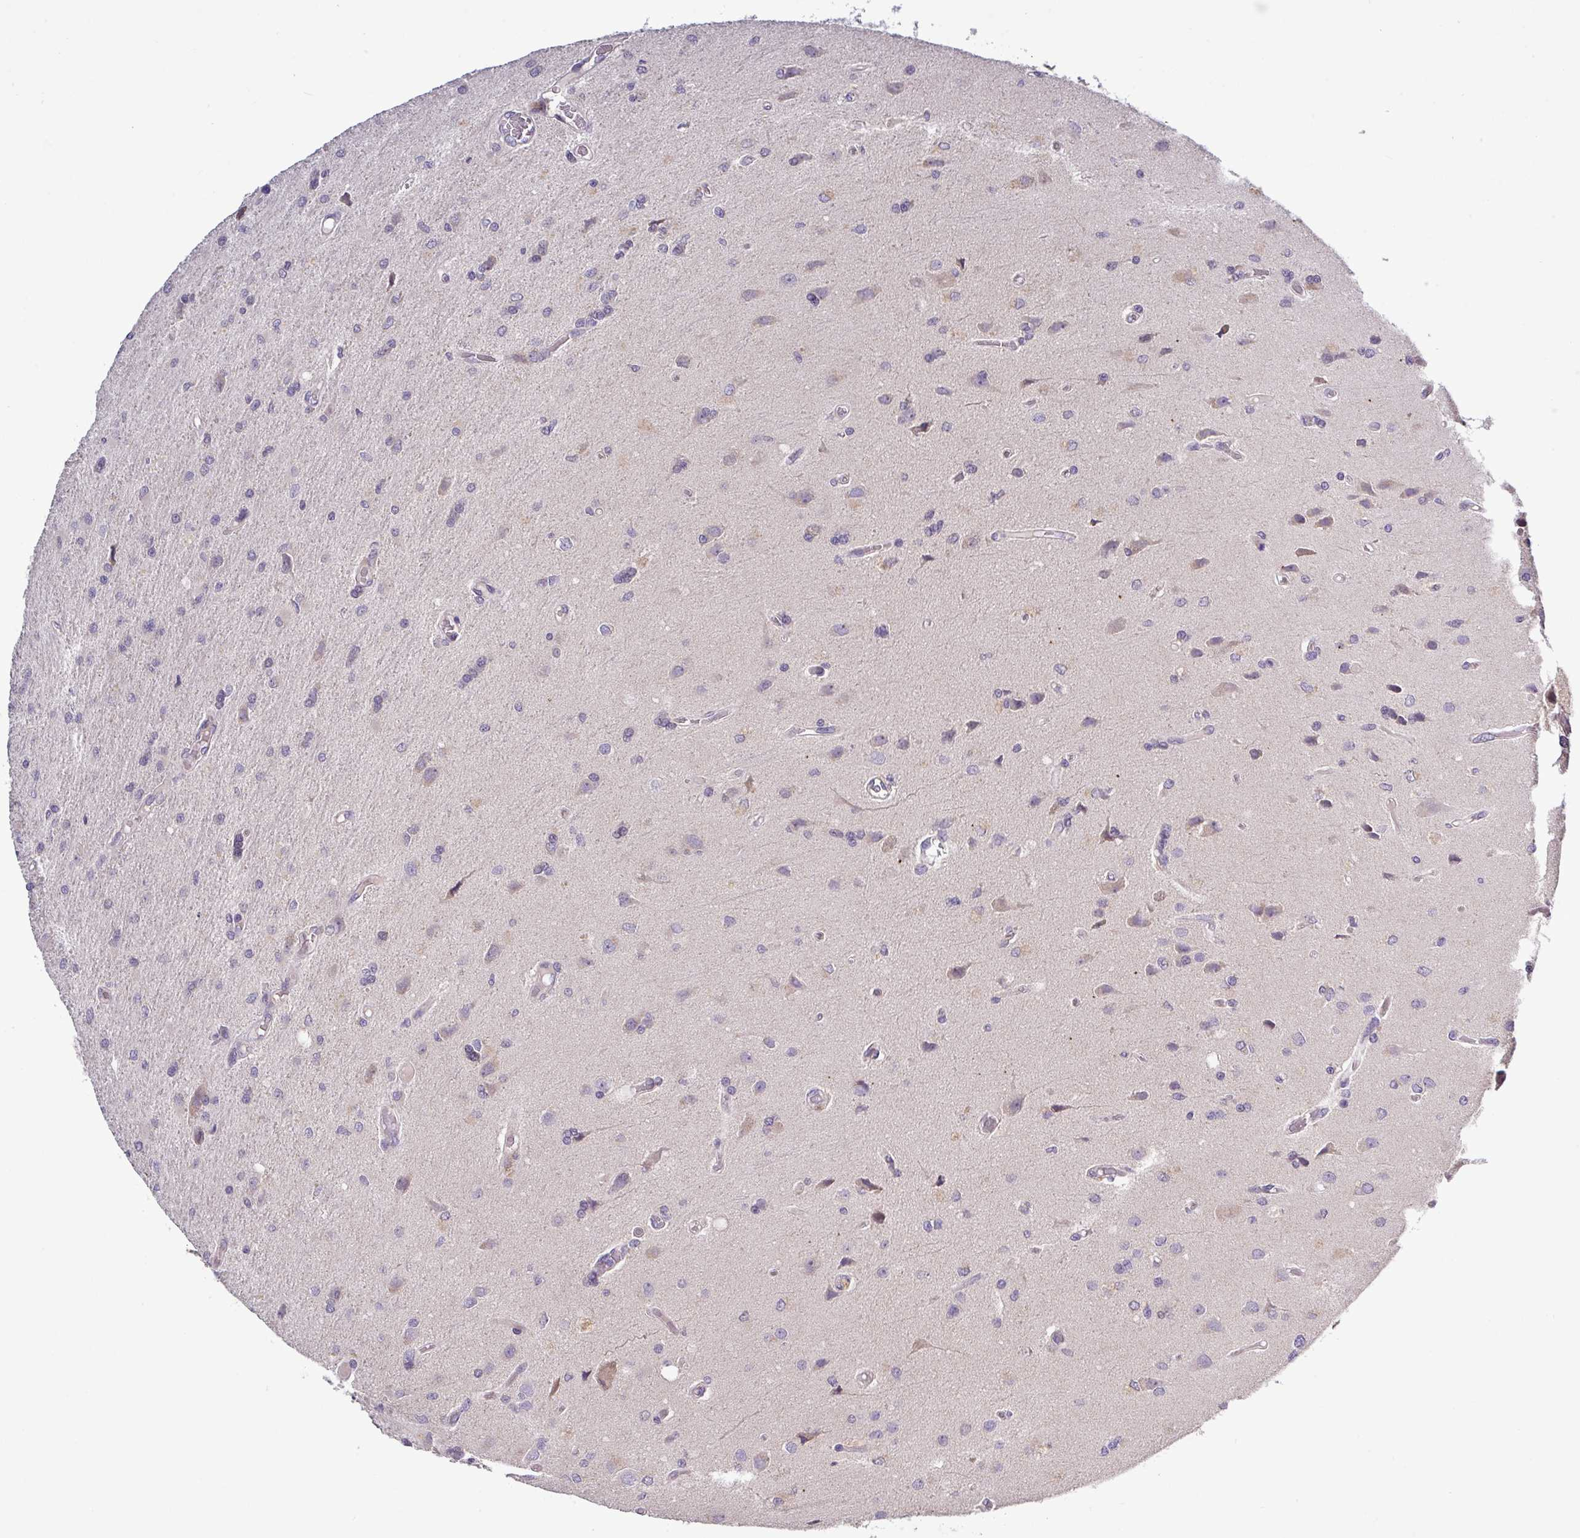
{"staining": {"intensity": "negative", "quantity": "none", "location": "none"}, "tissue": "glioma", "cell_type": "Tumor cells", "image_type": "cancer", "snomed": [{"axis": "morphology", "description": "Glioma, malignant, High grade"}, {"axis": "topography", "description": "Brain"}], "caption": "Immunohistochemistry of human malignant glioma (high-grade) demonstrates no positivity in tumor cells. (Immunohistochemistry, brightfield microscopy, high magnification).", "gene": "TMEM62", "patient": {"sex": "female", "age": 70}}